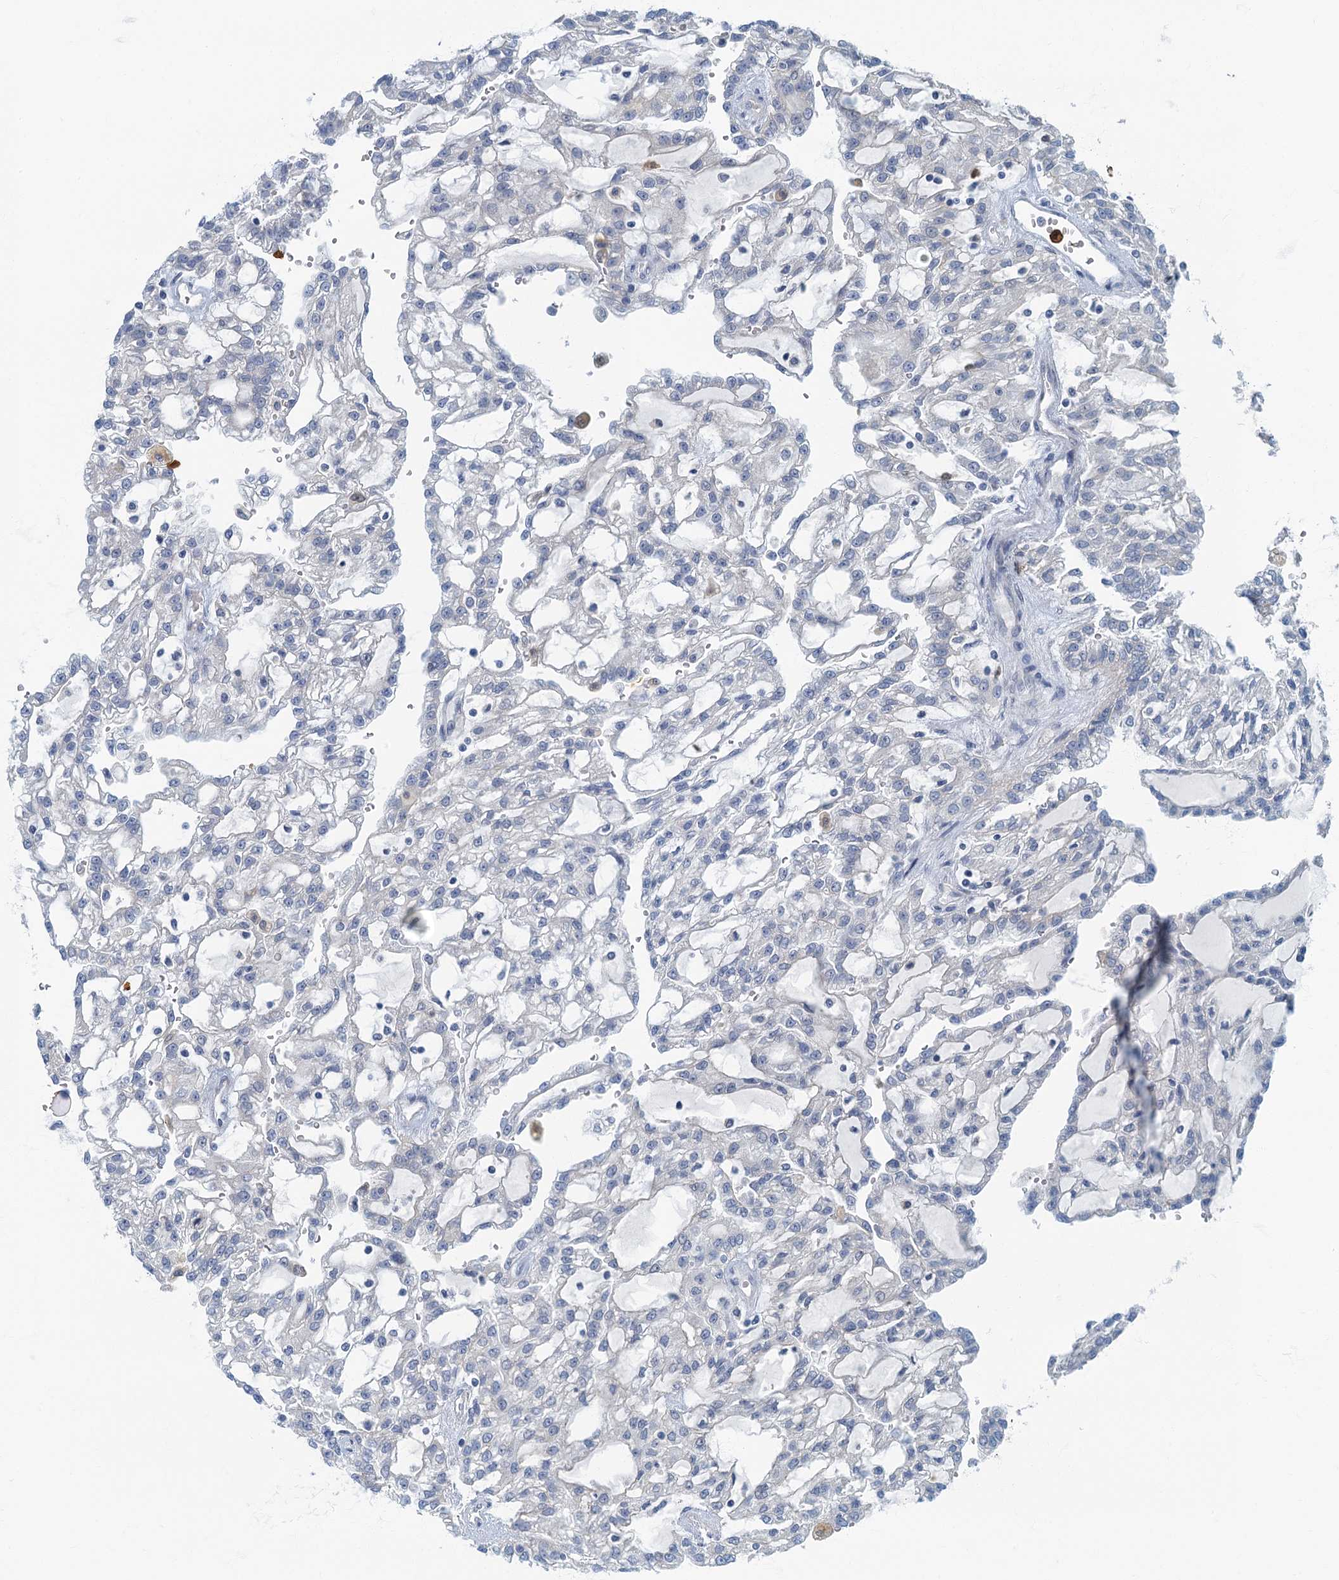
{"staining": {"intensity": "negative", "quantity": "none", "location": "none"}, "tissue": "renal cancer", "cell_type": "Tumor cells", "image_type": "cancer", "snomed": [{"axis": "morphology", "description": "Adenocarcinoma, NOS"}, {"axis": "topography", "description": "Kidney"}], "caption": "This image is of renal cancer stained with immunohistochemistry (IHC) to label a protein in brown with the nuclei are counter-stained blue. There is no expression in tumor cells.", "gene": "ANKDD1A", "patient": {"sex": "male", "age": 63}}